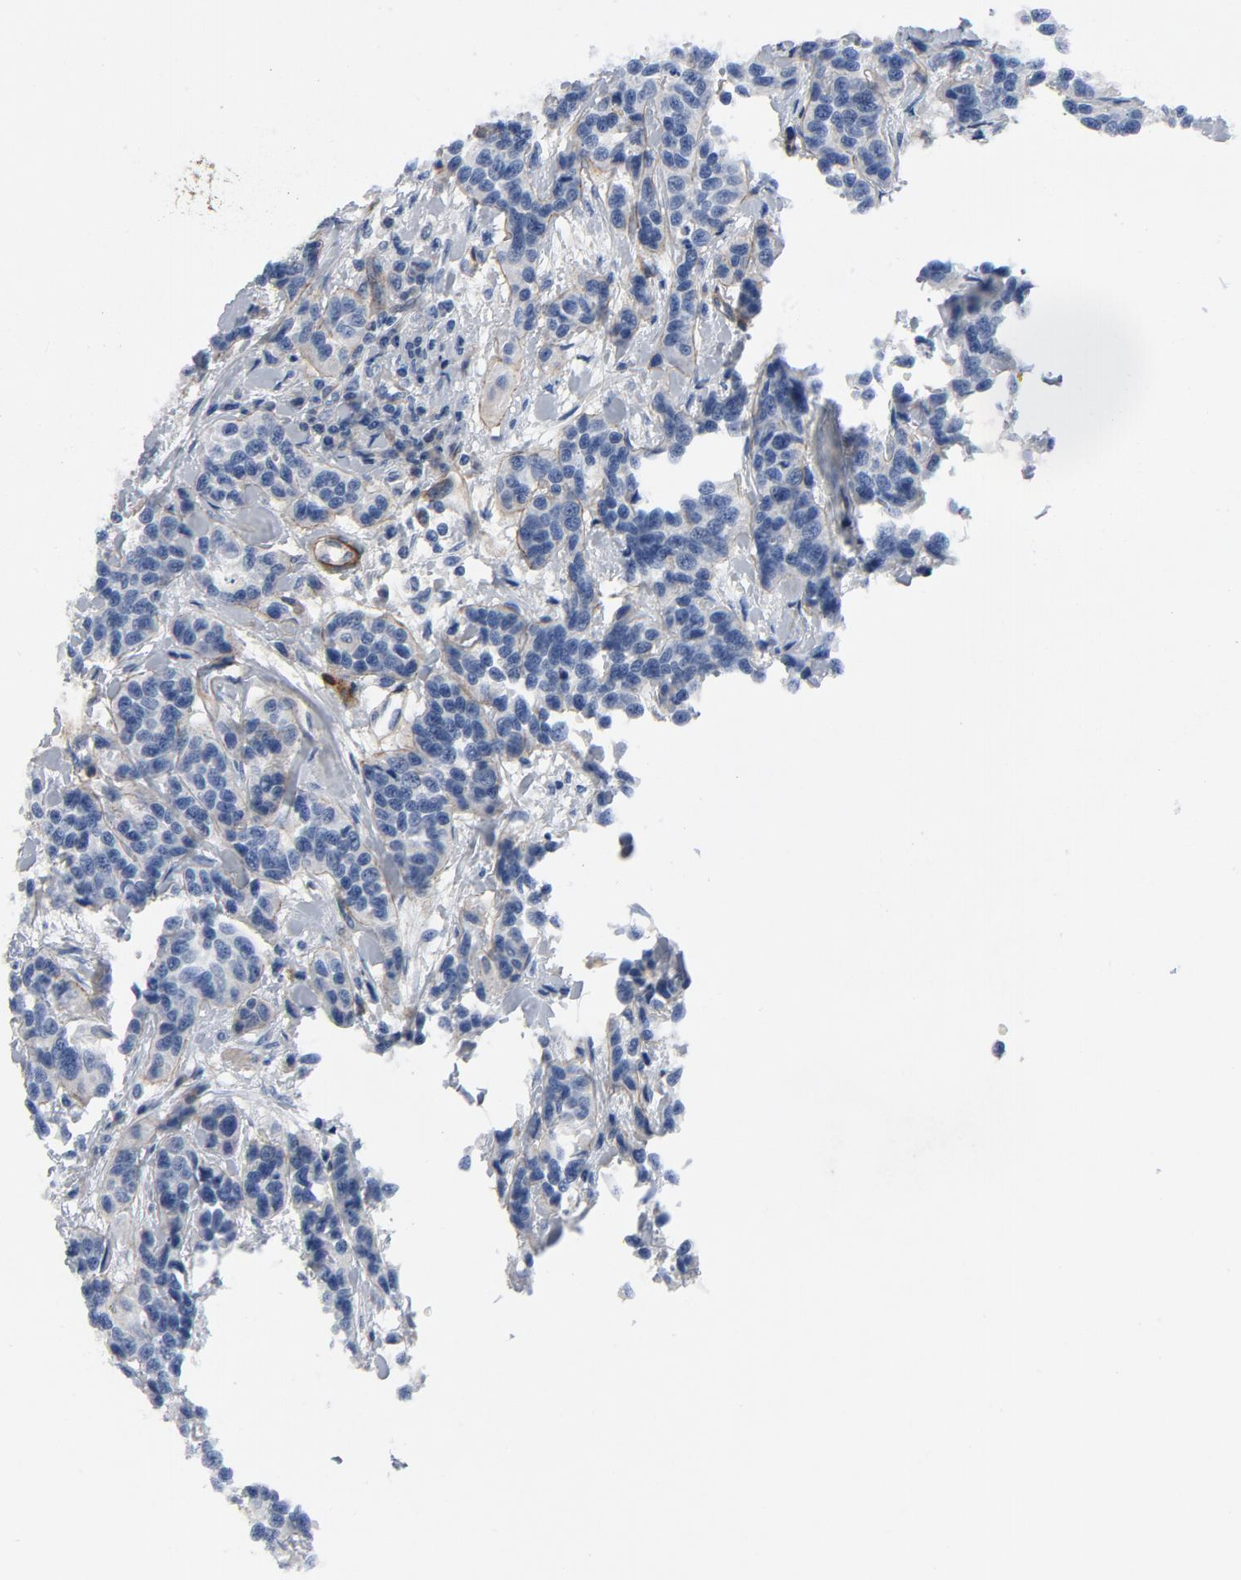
{"staining": {"intensity": "negative", "quantity": "none", "location": "none"}, "tissue": "urothelial cancer", "cell_type": "Tumor cells", "image_type": "cancer", "snomed": [{"axis": "morphology", "description": "Urothelial carcinoma, High grade"}, {"axis": "topography", "description": "Urinary bladder"}], "caption": "A micrograph of urothelial cancer stained for a protein shows no brown staining in tumor cells.", "gene": "LAMC1", "patient": {"sex": "female", "age": 81}}